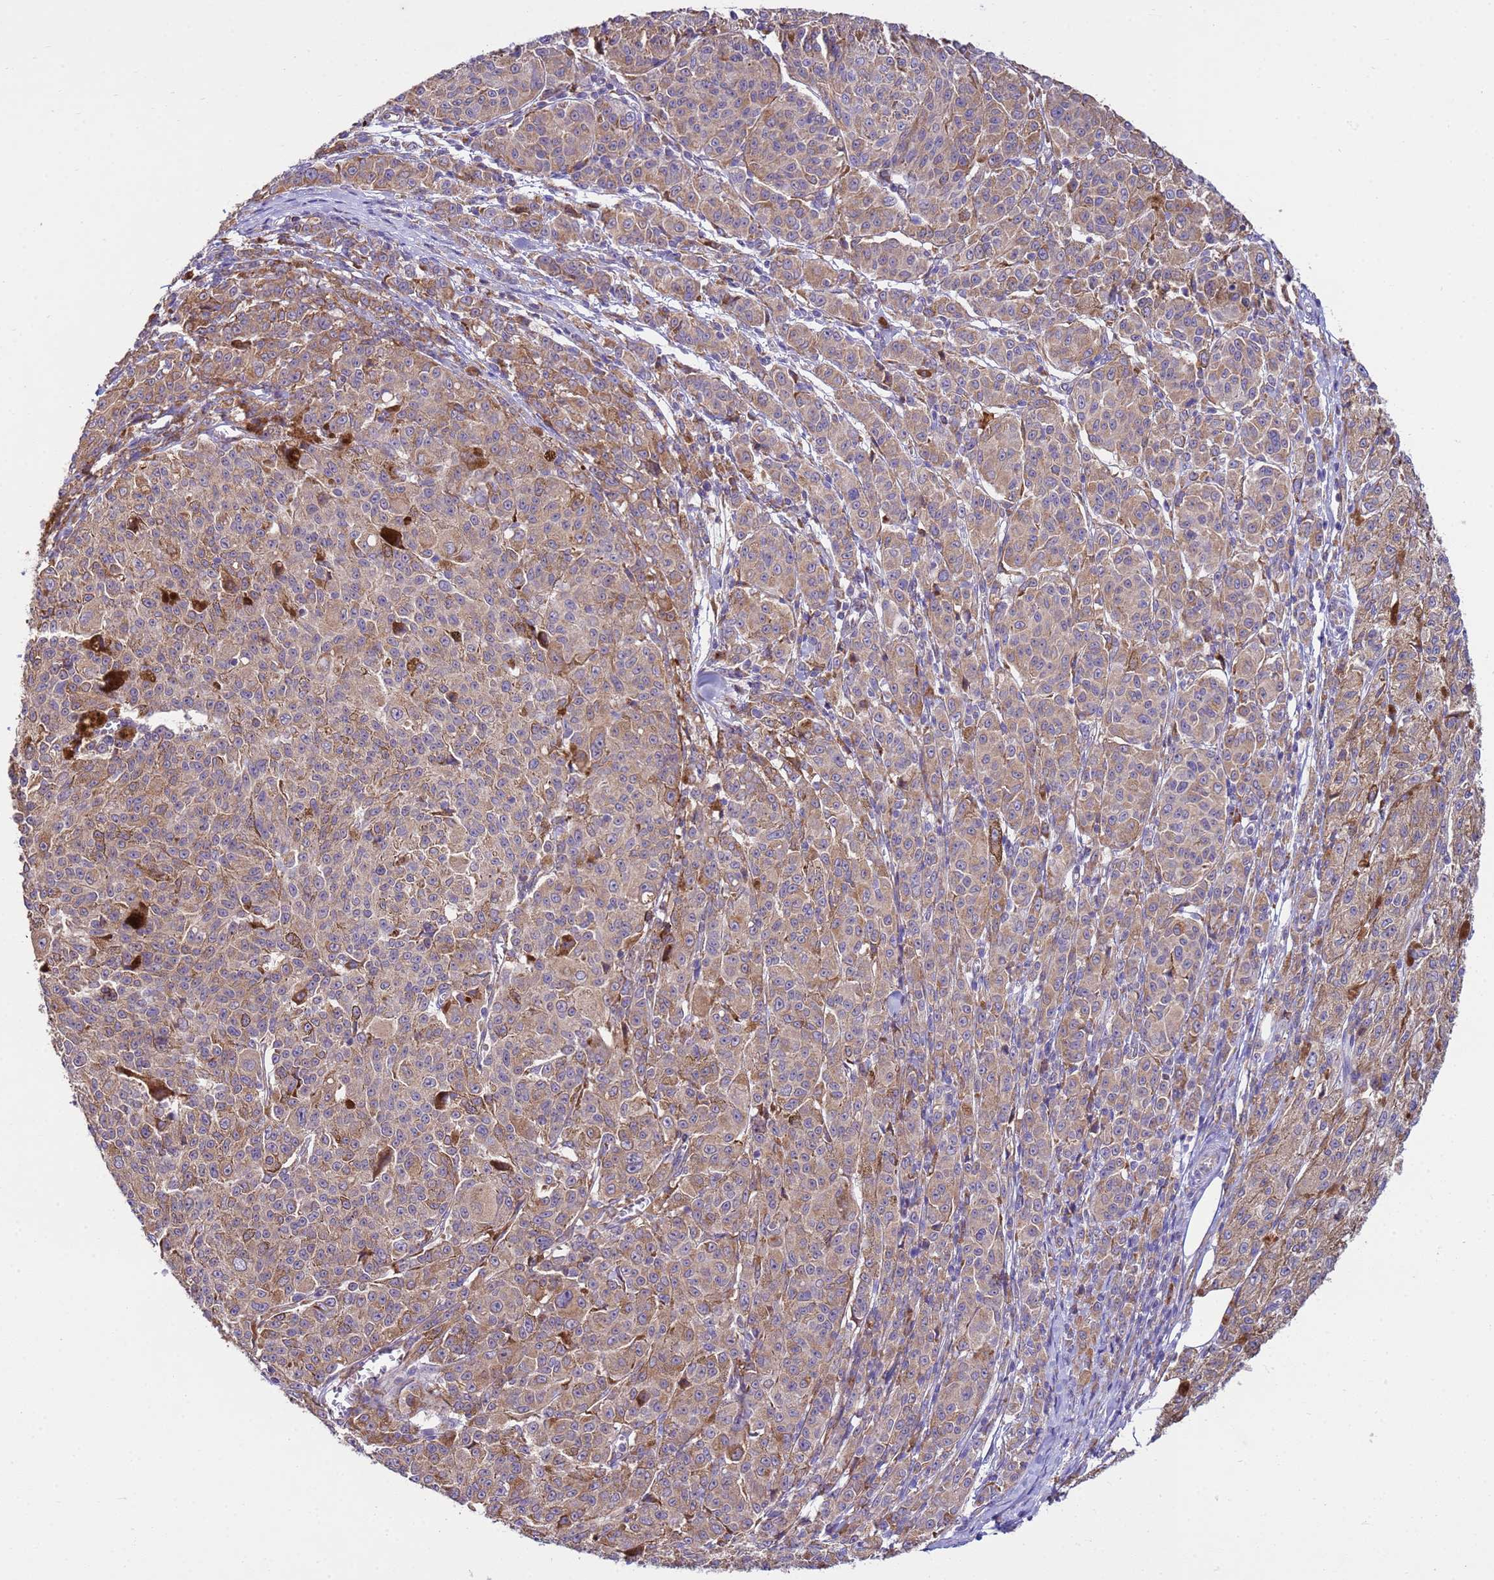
{"staining": {"intensity": "moderate", "quantity": ">75%", "location": "cytoplasmic/membranous"}, "tissue": "melanoma", "cell_type": "Tumor cells", "image_type": "cancer", "snomed": [{"axis": "morphology", "description": "Malignant melanoma, NOS"}, {"axis": "topography", "description": "Skin"}], "caption": "Immunohistochemical staining of human malignant melanoma demonstrates medium levels of moderate cytoplasmic/membranous protein staining in about >75% of tumor cells.", "gene": "THAP5", "patient": {"sex": "female", "age": 52}}